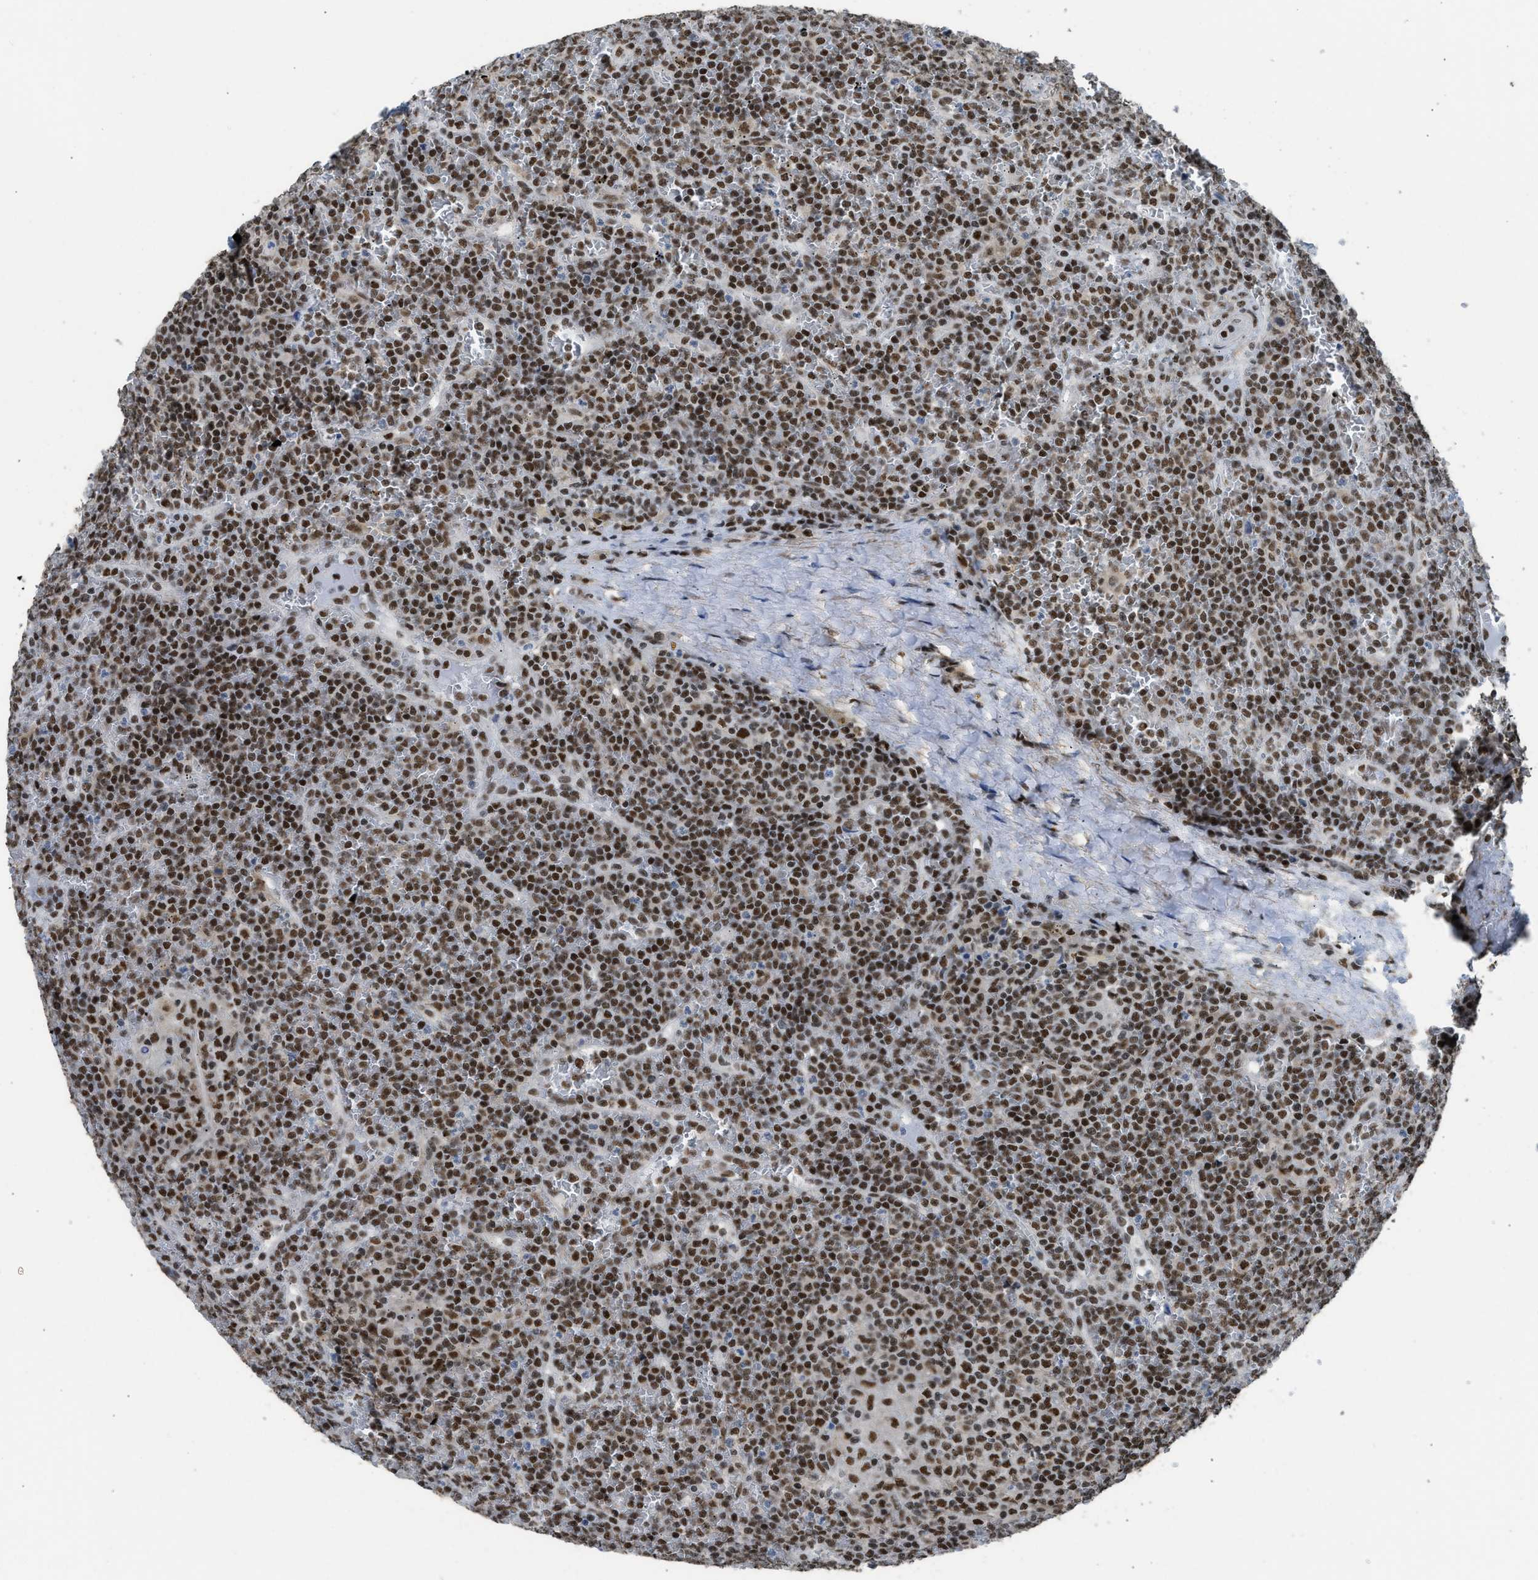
{"staining": {"intensity": "strong", "quantity": ">75%", "location": "nuclear"}, "tissue": "lymphoma", "cell_type": "Tumor cells", "image_type": "cancer", "snomed": [{"axis": "morphology", "description": "Malignant lymphoma, non-Hodgkin's type, Low grade"}, {"axis": "topography", "description": "Spleen"}], "caption": "High-power microscopy captured an immunohistochemistry micrograph of lymphoma, revealing strong nuclear positivity in about >75% of tumor cells.", "gene": "SCAF4", "patient": {"sex": "female", "age": 19}}